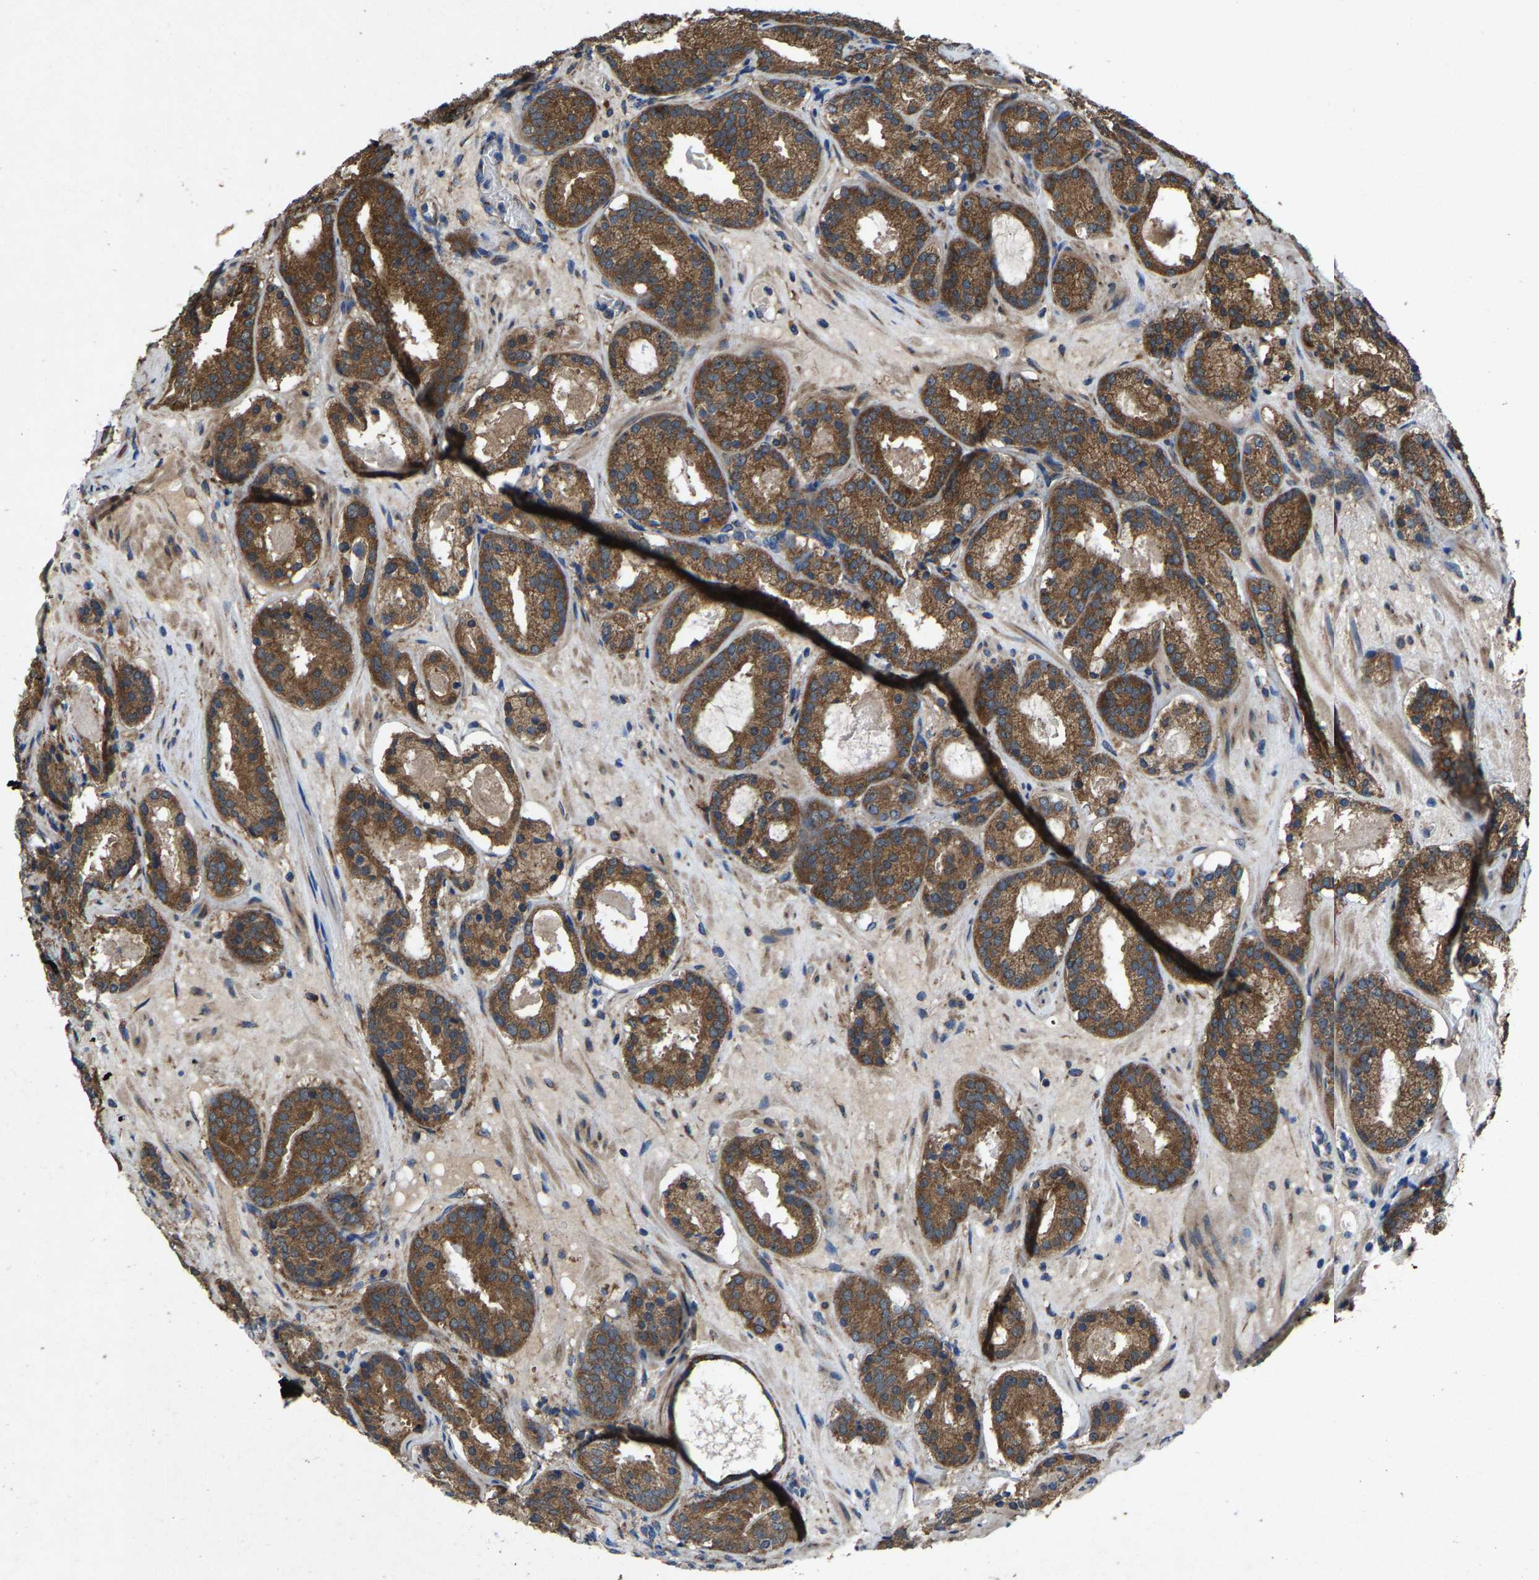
{"staining": {"intensity": "strong", "quantity": ">75%", "location": "cytoplasmic/membranous"}, "tissue": "prostate cancer", "cell_type": "Tumor cells", "image_type": "cancer", "snomed": [{"axis": "morphology", "description": "Adenocarcinoma, Low grade"}, {"axis": "topography", "description": "Prostate"}], "caption": "Immunohistochemical staining of human prostate low-grade adenocarcinoma demonstrates high levels of strong cytoplasmic/membranous expression in approximately >75% of tumor cells.", "gene": "PDP1", "patient": {"sex": "male", "age": 69}}